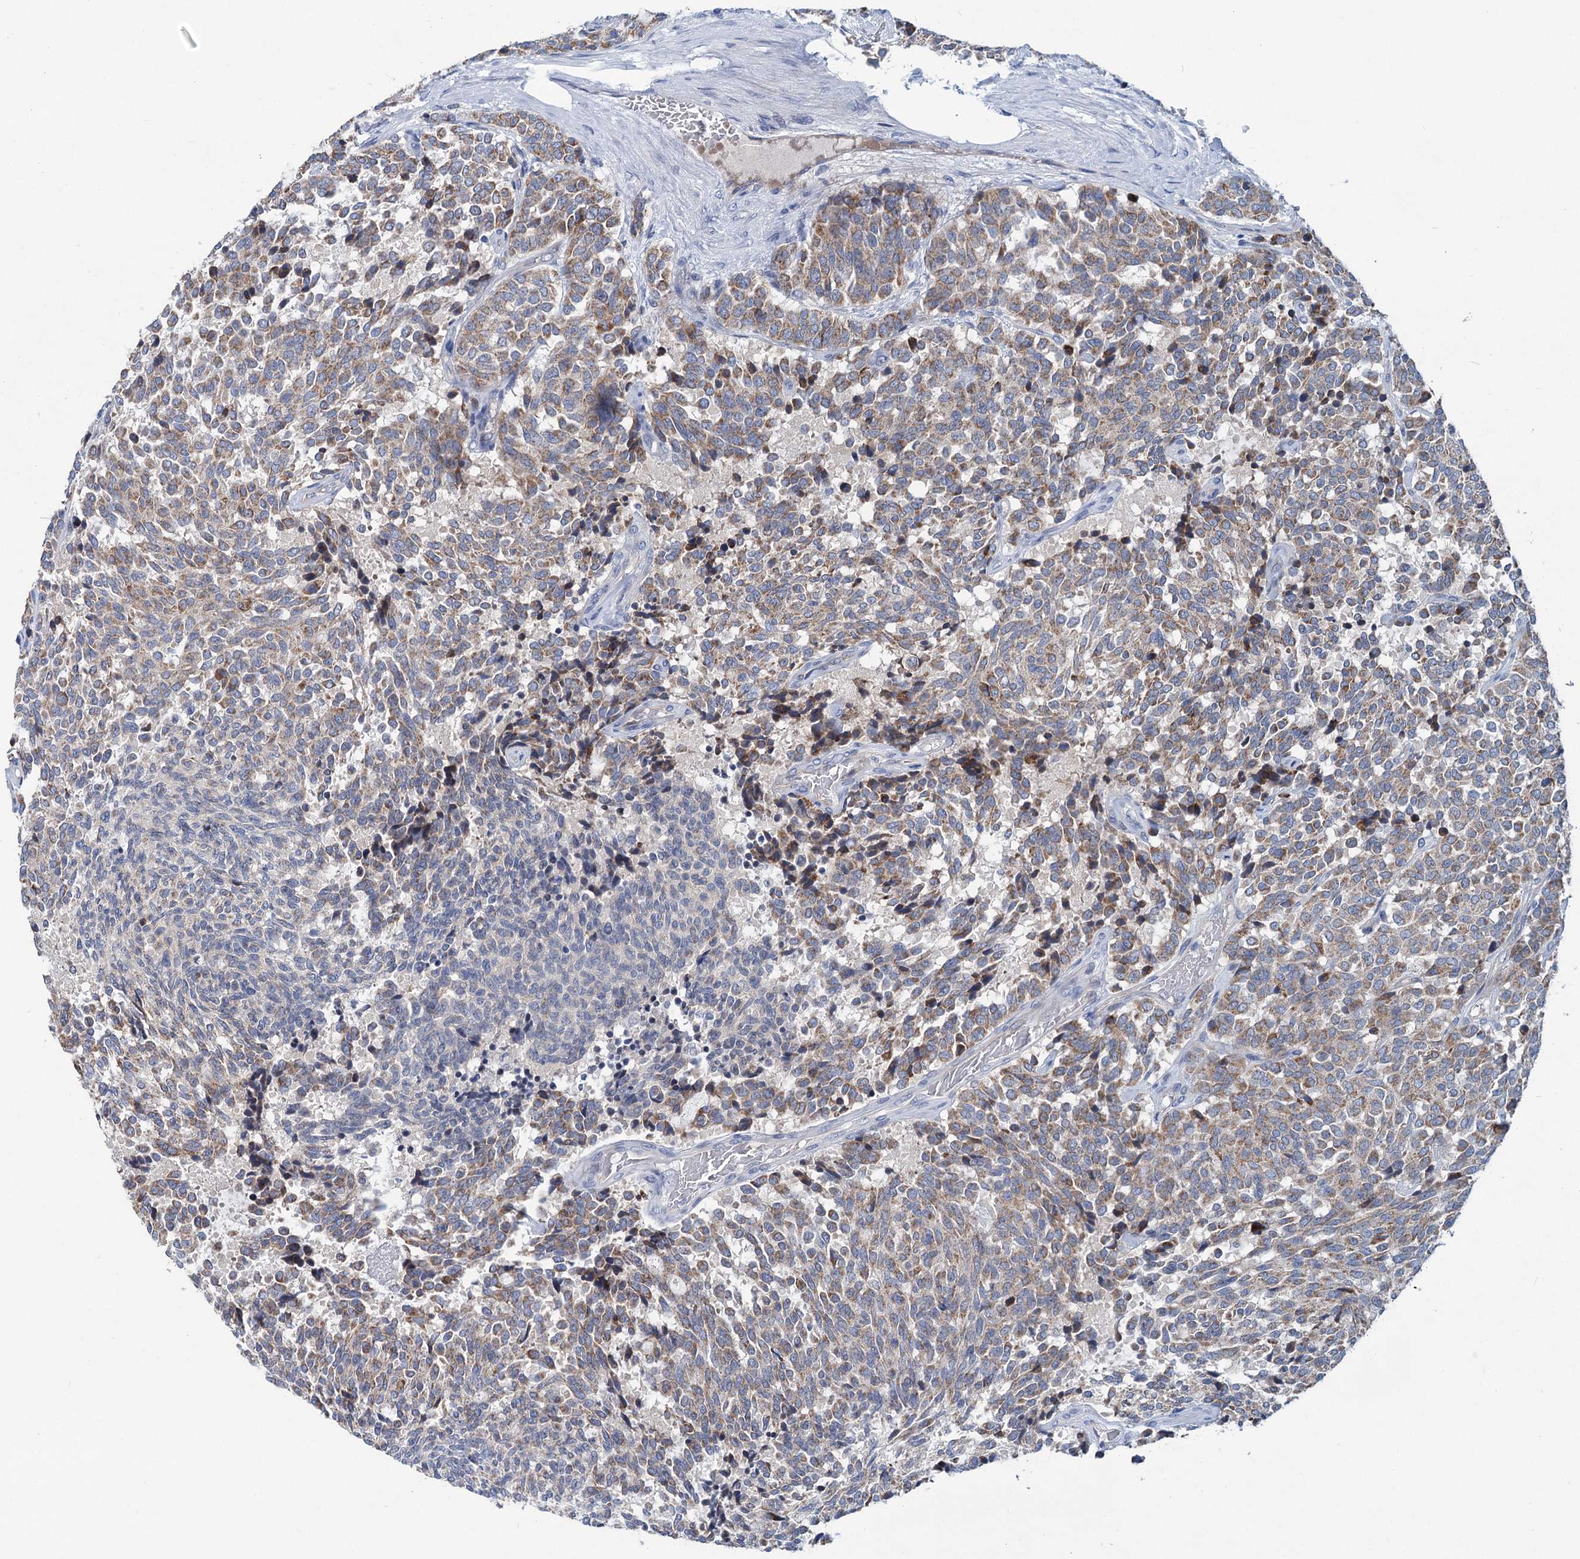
{"staining": {"intensity": "moderate", "quantity": "25%-75%", "location": "cytoplasmic/membranous"}, "tissue": "carcinoid", "cell_type": "Tumor cells", "image_type": "cancer", "snomed": [{"axis": "morphology", "description": "Carcinoid, malignant, NOS"}, {"axis": "topography", "description": "Pancreas"}], "caption": "Carcinoid tissue displays moderate cytoplasmic/membranous staining in about 25%-75% of tumor cells, visualized by immunohistochemistry.", "gene": "CHDH", "patient": {"sex": "female", "age": 54}}